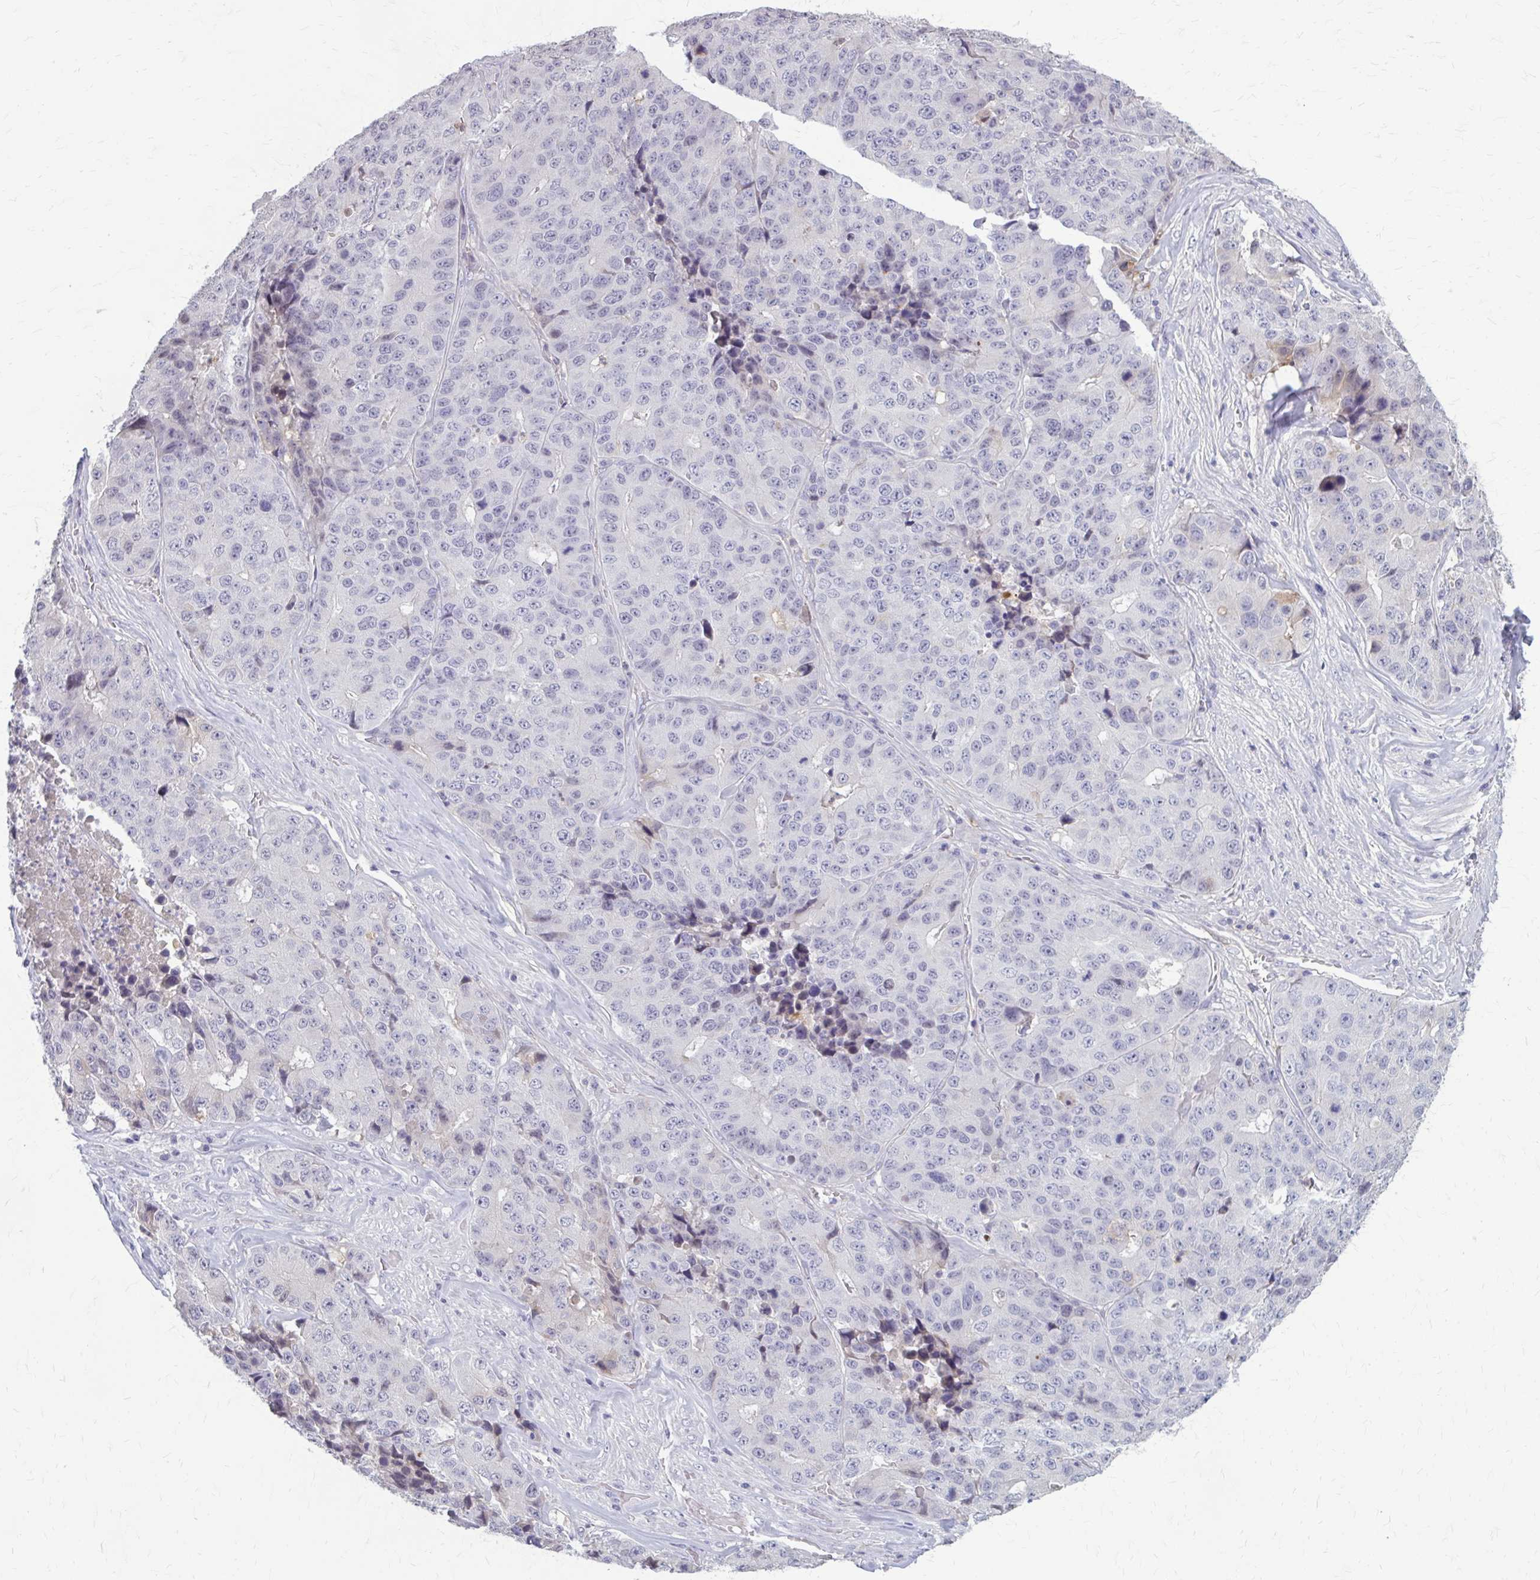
{"staining": {"intensity": "negative", "quantity": "none", "location": "none"}, "tissue": "stomach cancer", "cell_type": "Tumor cells", "image_type": "cancer", "snomed": [{"axis": "morphology", "description": "Adenocarcinoma, NOS"}, {"axis": "topography", "description": "Stomach"}], "caption": "The photomicrograph demonstrates no significant positivity in tumor cells of stomach cancer.", "gene": "SERPIND1", "patient": {"sex": "male", "age": 71}}